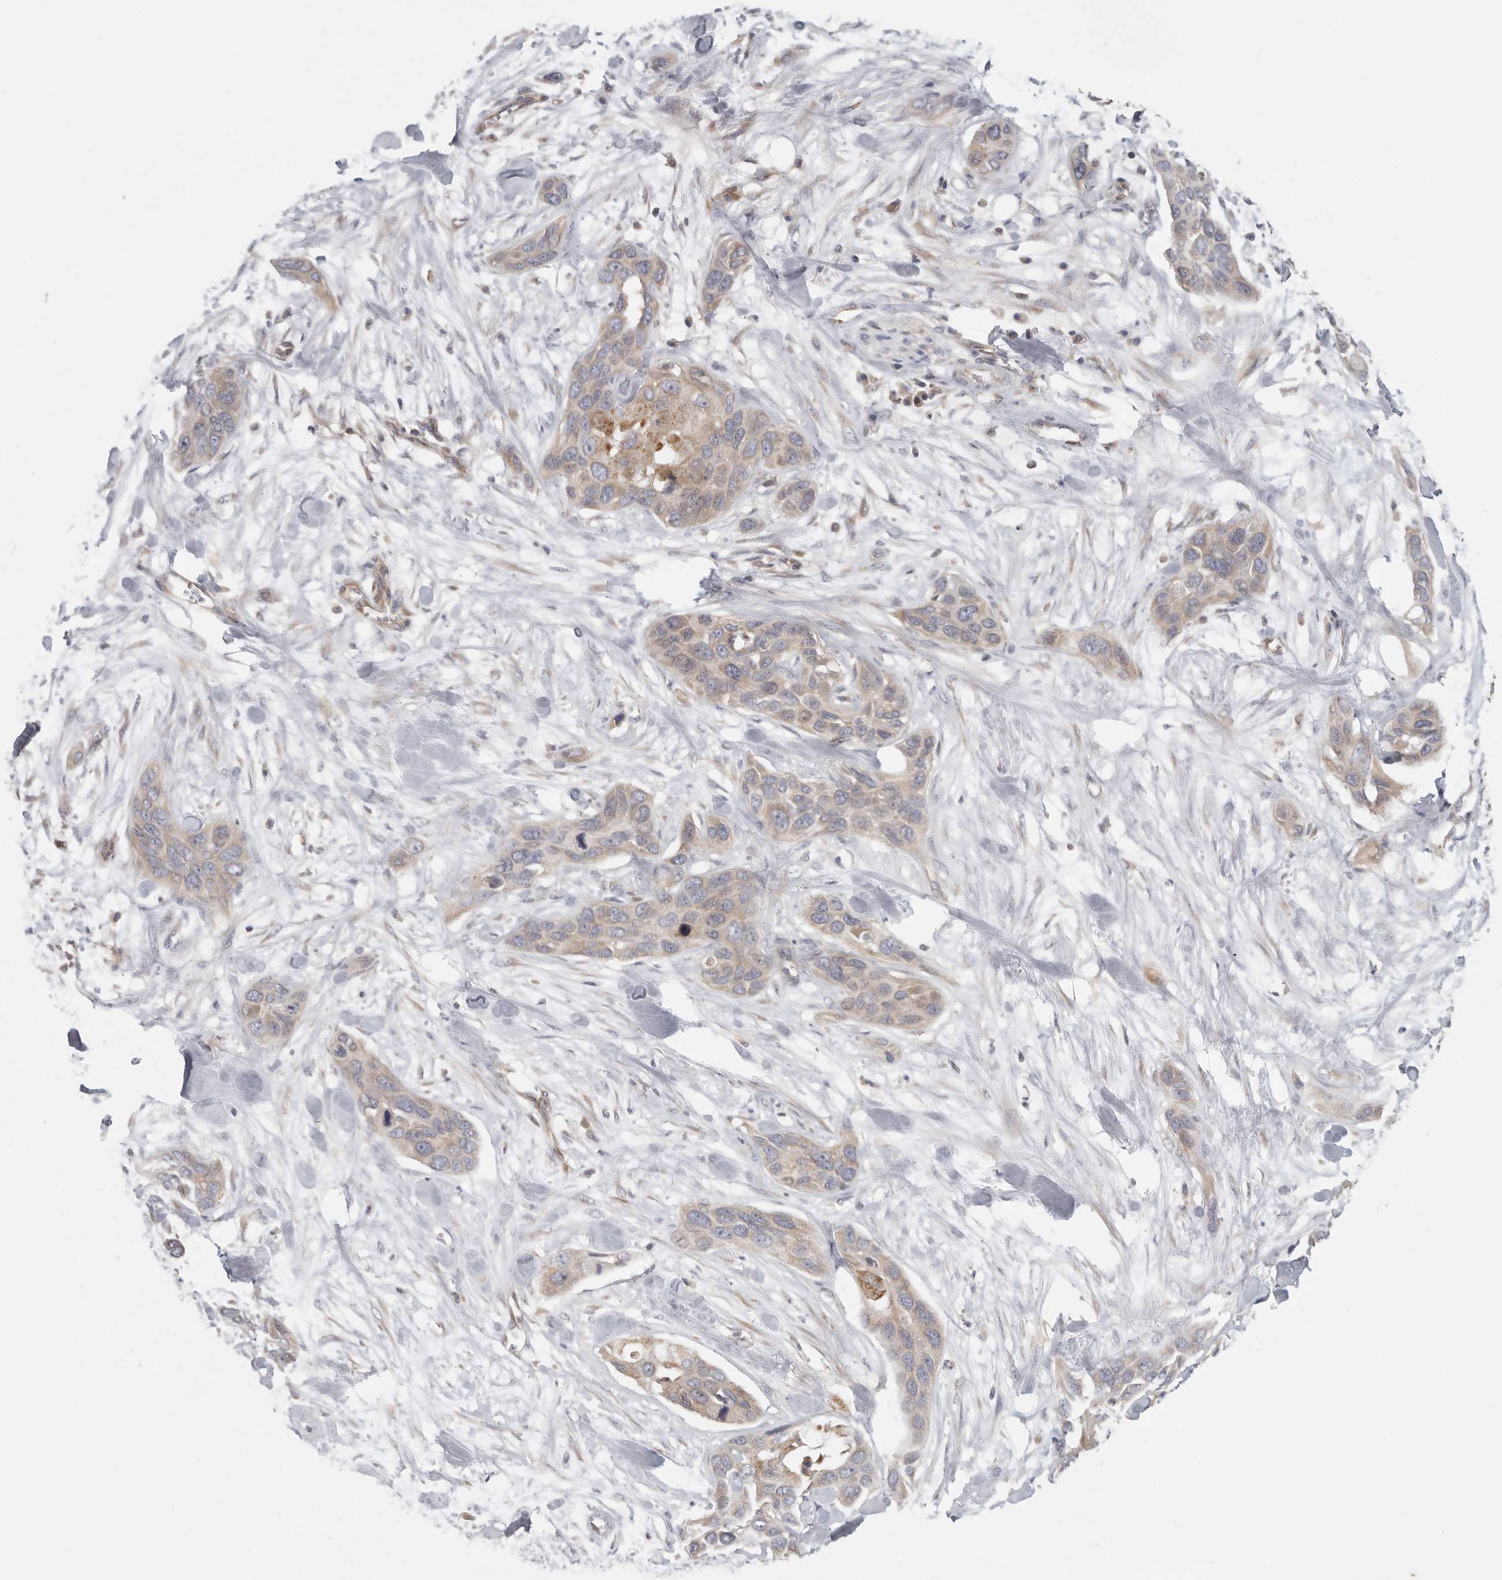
{"staining": {"intensity": "weak", "quantity": "25%-75%", "location": "cytoplasmic/membranous"}, "tissue": "pancreatic cancer", "cell_type": "Tumor cells", "image_type": "cancer", "snomed": [{"axis": "morphology", "description": "Adenocarcinoma, NOS"}, {"axis": "topography", "description": "Pancreas"}], "caption": "Protein expression analysis of pancreatic adenocarcinoma shows weak cytoplasmic/membranous positivity in about 25%-75% of tumor cells. The staining was performed using DAB (3,3'-diaminobenzidine), with brown indicating positive protein expression. Nuclei are stained blue with hematoxylin.", "gene": "BCAP29", "patient": {"sex": "female", "age": 60}}